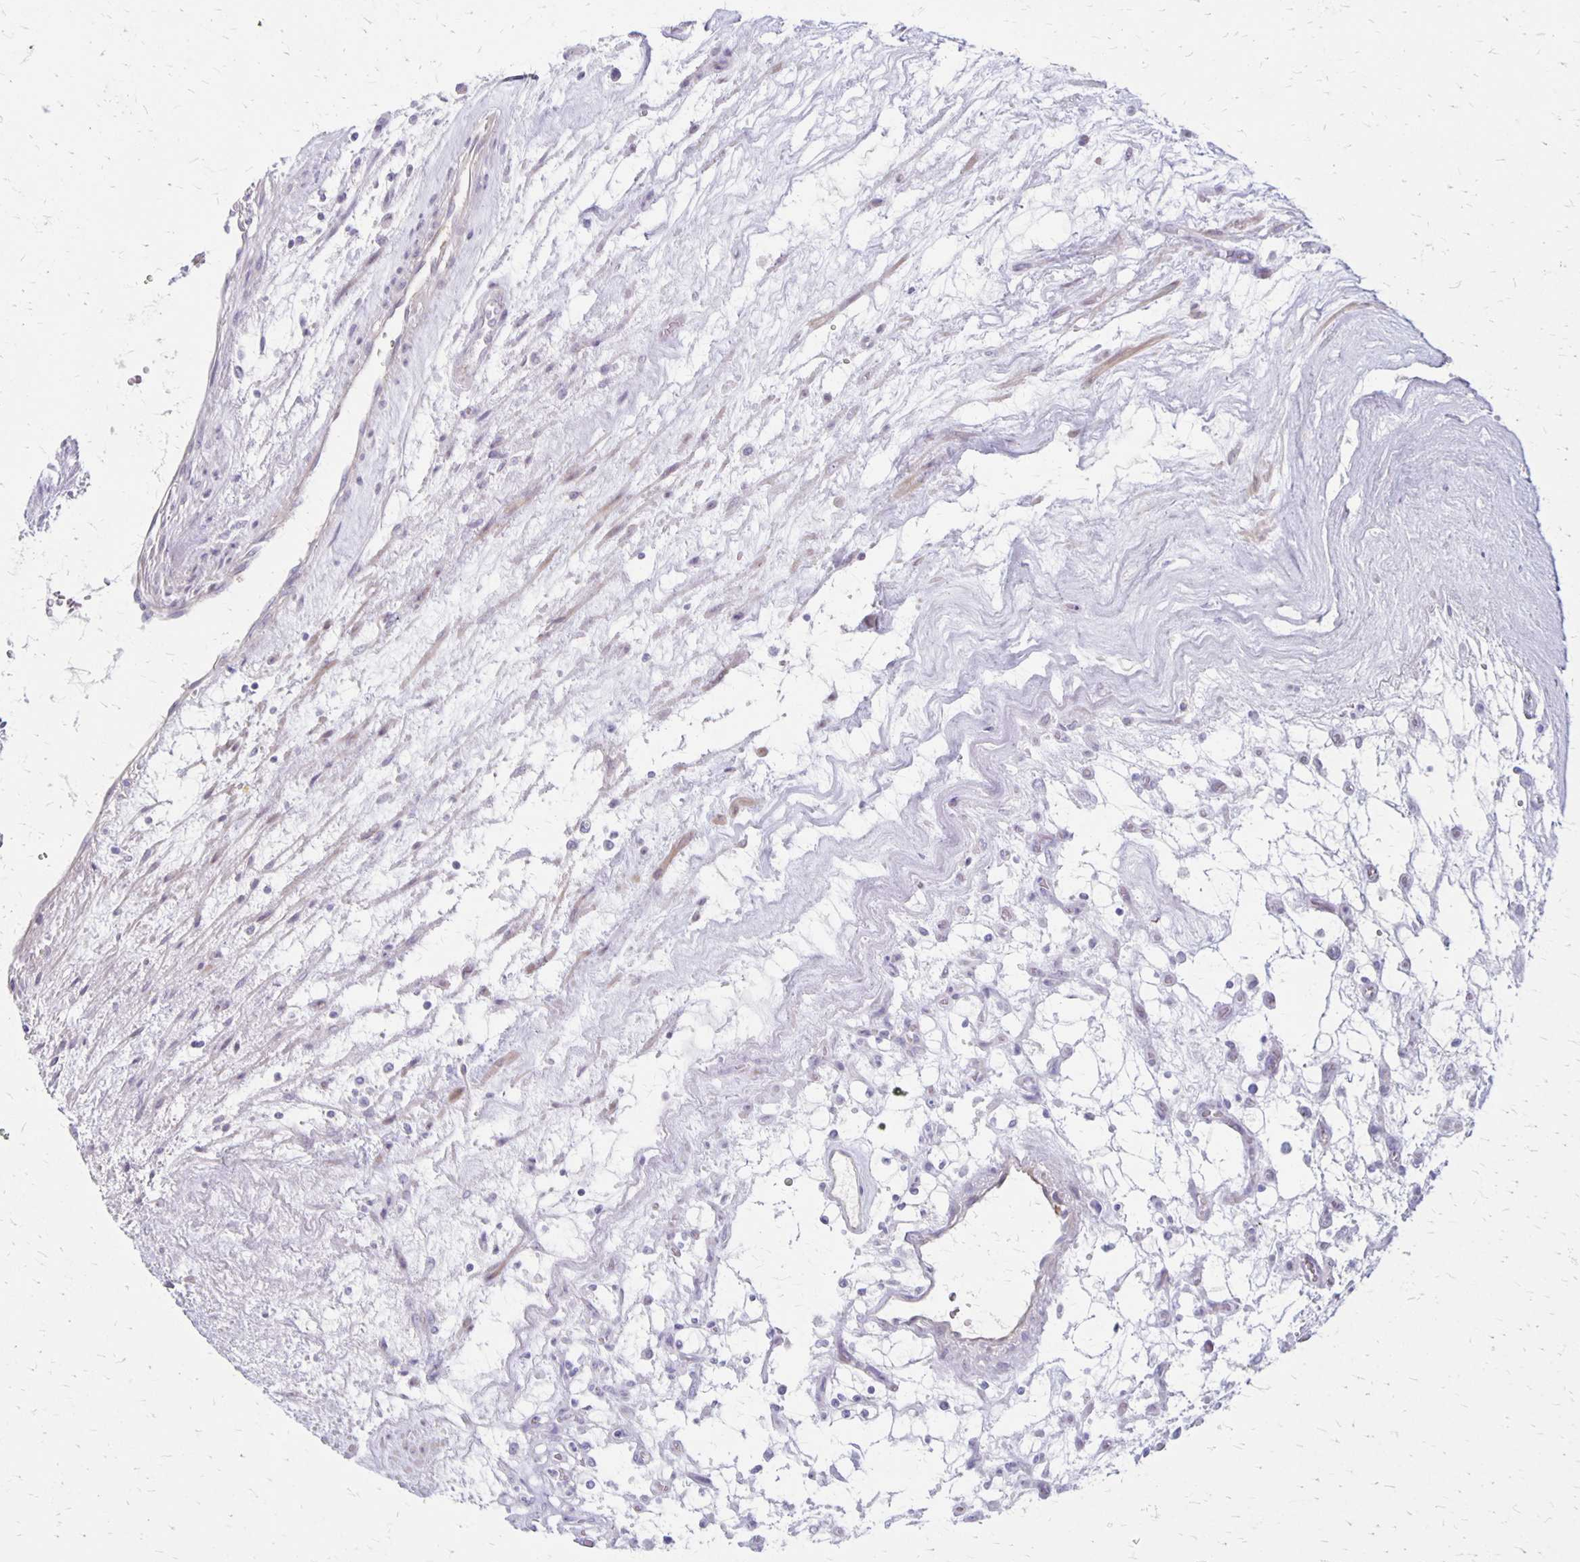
{"staining": {"intensity": "negative", "quantity": "none", "location": "none"}, "tissue": "renal cancer", "cell_type": "Tumor cells", "image_type": "cancer", "snomed": [{"axis": "morphology", "description": "Adenocarcinoma, NOS"}, {"axis": "topography", "description": "Kidney"}], "caption": "A micrograph of renal cancer stained for a protein shows no brown staining in tumor cells.", "gene": "HOMER1", "patient": {"sex": "female", "age": 69}}